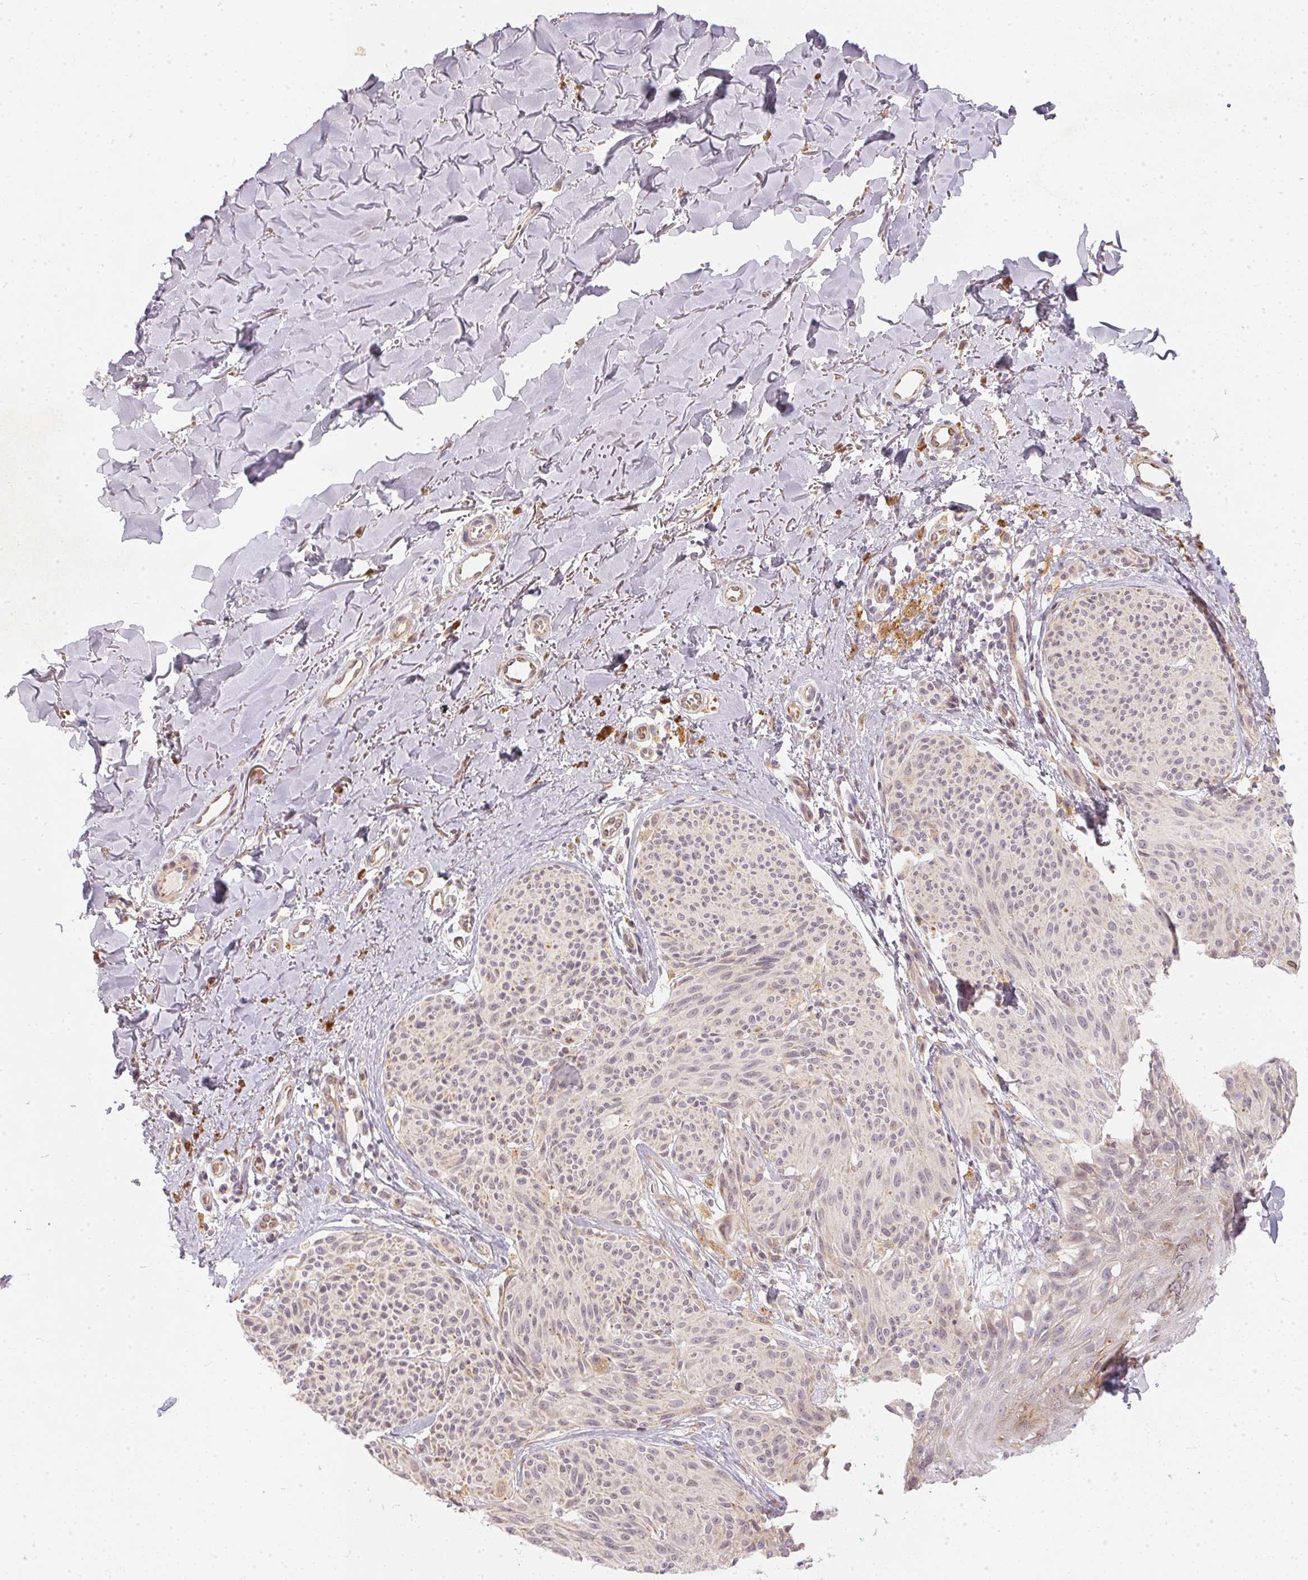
{"staining": {"intensity": "negative", "quantity": "none", "location": "none"}, "tissue": "melanoma", "cell_type": "Tumor cells", "image_type": "cancer", "snomed": [{"axis": "morphology", "description": "Malignant melanoma, NOS"}, {"axis": "topography", "description": "Skin"}], "caption": "An immunohistochemistry (IHC) image of malignant melanoma is shown. There is no staining in tumor cells of malignant melanoma. (DAB (3,3'-diaminobenzidine) immunohistochemistry, high magnification).", "gene": "VWA5B2", "patient": {"sex": "female", "age": 87}}